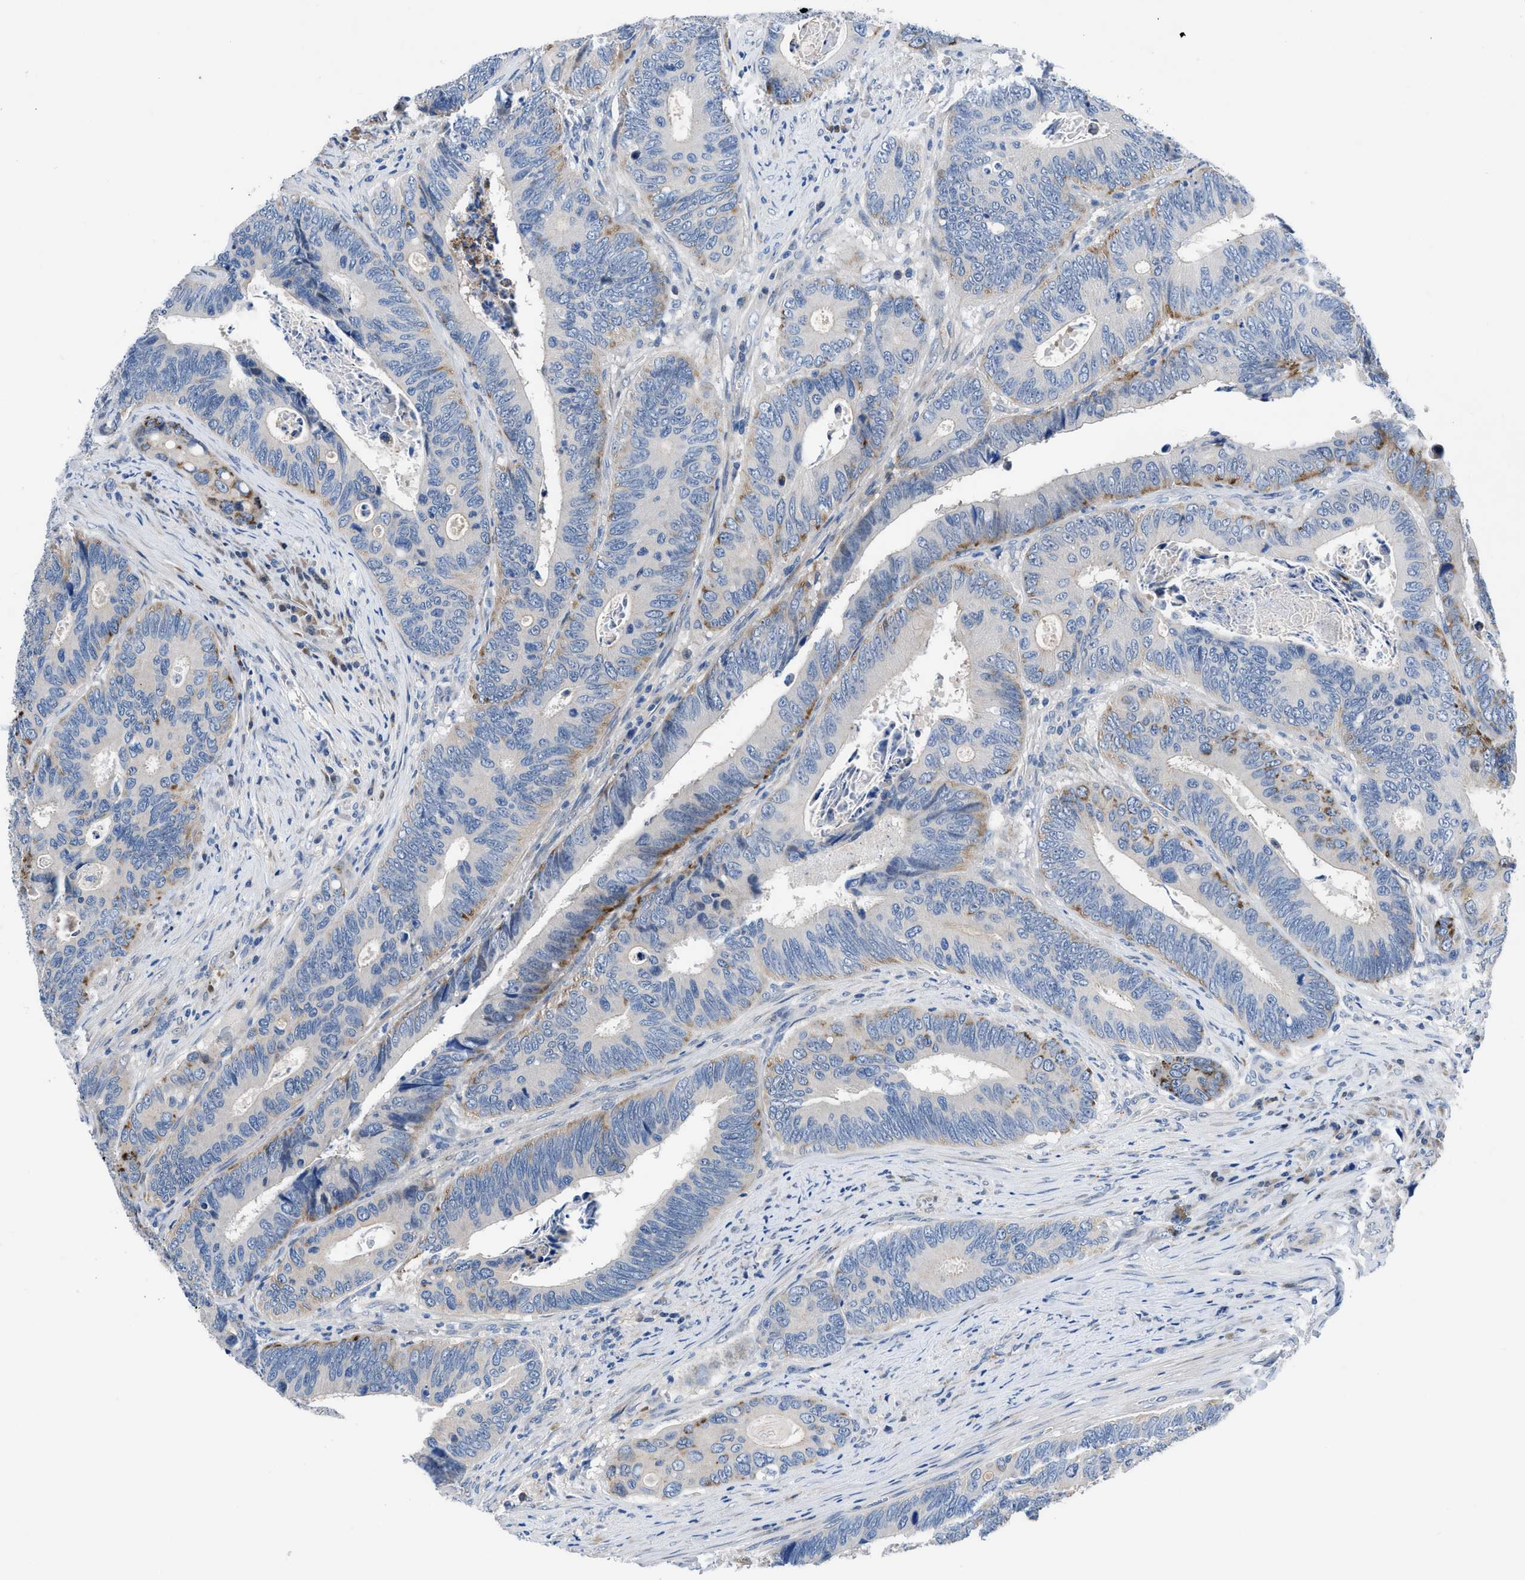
{"staining": {"intensity": "moderate", "quantity": "<25%", "location": "cytoplasmic/membranous"}, "tissue": "colorectal cancer", "cell_type": "Tumor cells", "image_type": "cancer", "snomed": [{"axis": "morphology", "description": "Inflammation, NOS"}, {"axis": "morphology", "description": "Adenocarcinoma, NOS"}, {"axis": "topography", "description": "Colon"}], "caption": "Human adenocarcinoma (colorectal) stained with a brown dye exhibits moderate cytoplasmic/membranous positive staining in about <25% of tumor cells.", "gene": "UAP1", "patient": {"sex": "male", "age": 72}}